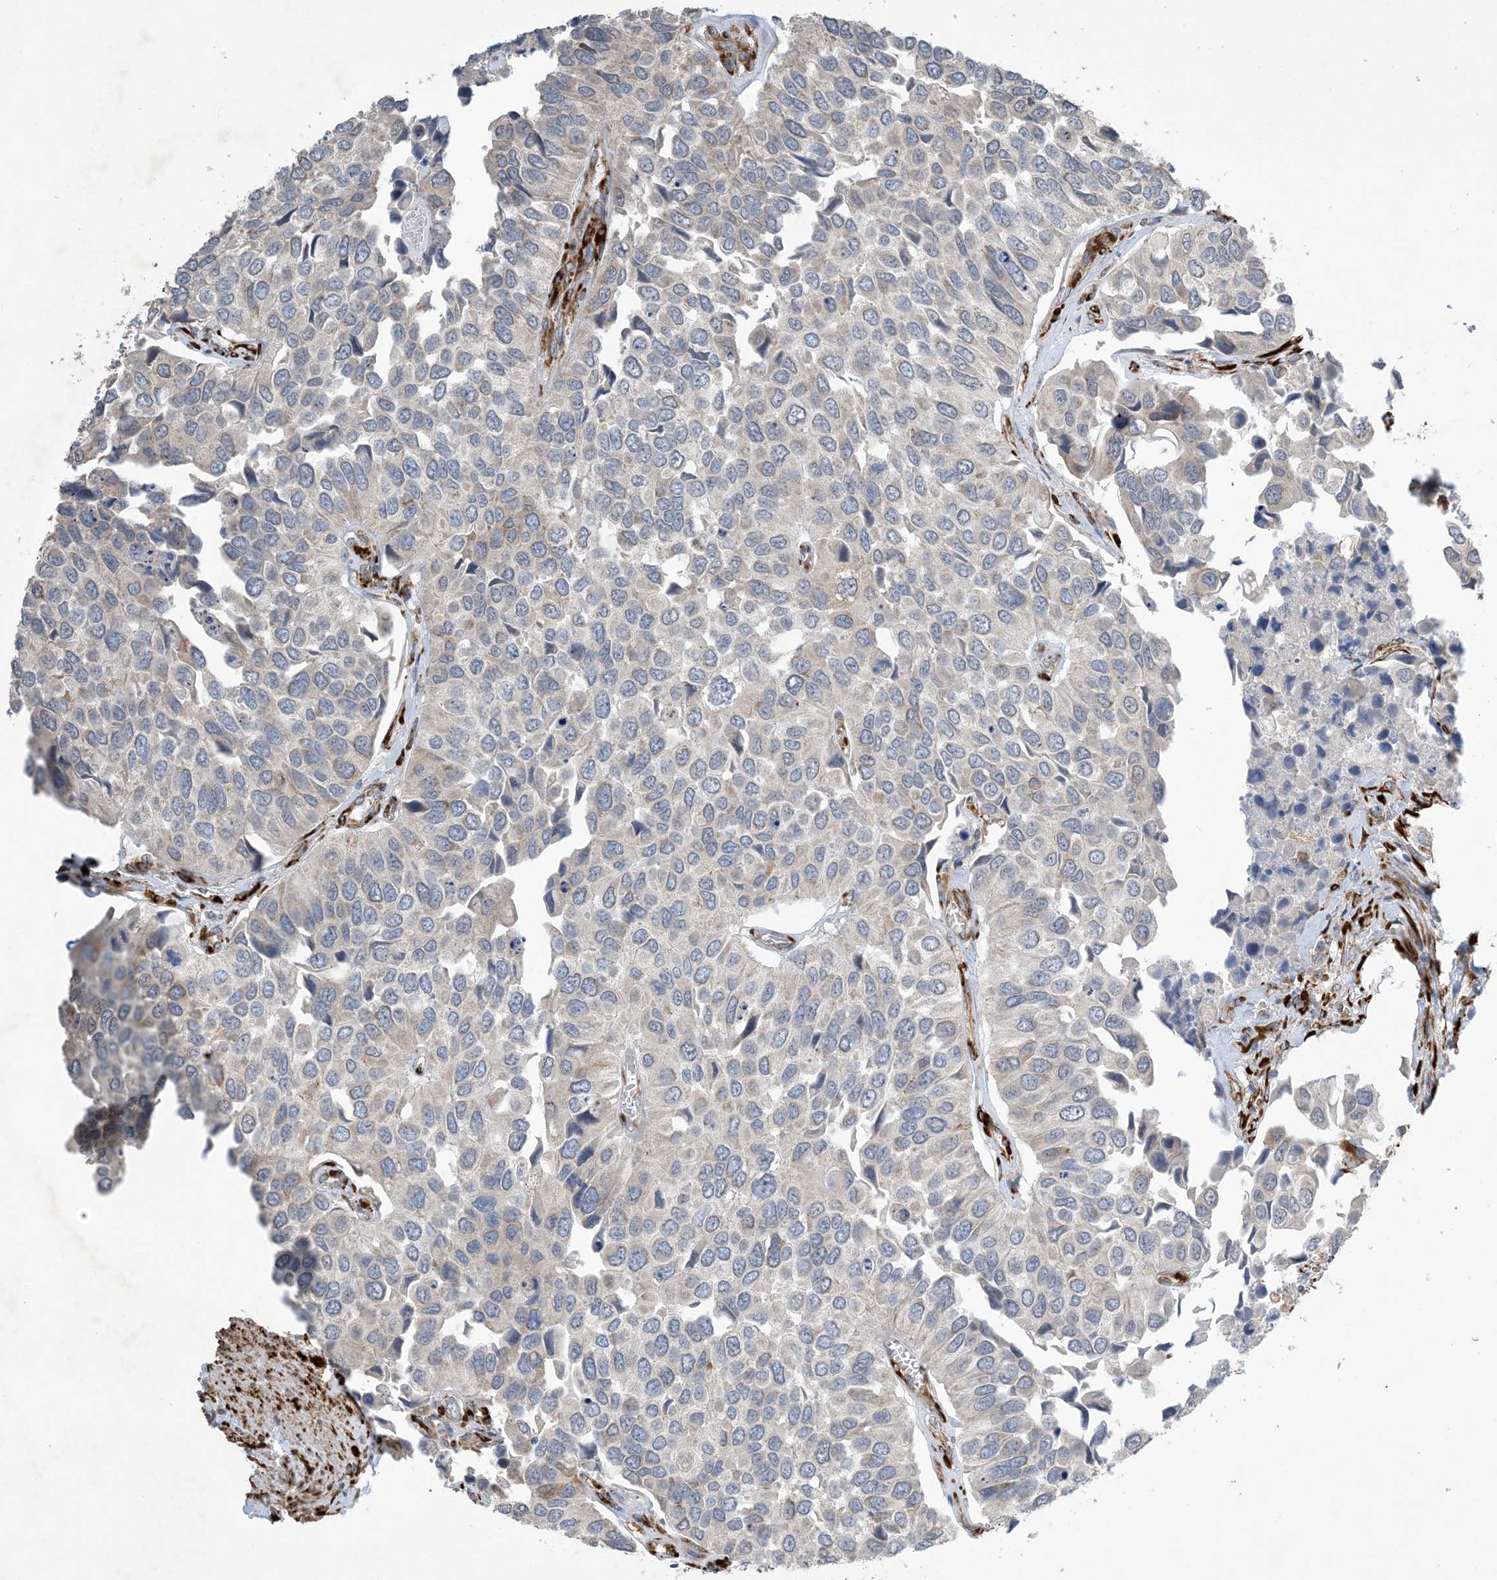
{"staining": {"intensity": "weak", "quantity": "<25%", "location": "cytoplasmic/membranous"}, "tissue": "urothelial cancer", "cell_type": "Tumor cells", "image_type": "cancer", "snomed": [{"axis": "morphology", "description": "Urothelial carcinoma, High grade"}, {"axis": "topography", "description": "Urinary bladder"}], "caption": "Tumor cells are negative for brown protein staining in high-grade urothelial carcinoma. (DAB IHC, high magnification).", "gene": "ZBTB45", "patient": {"sex": "male", "age": 74}}